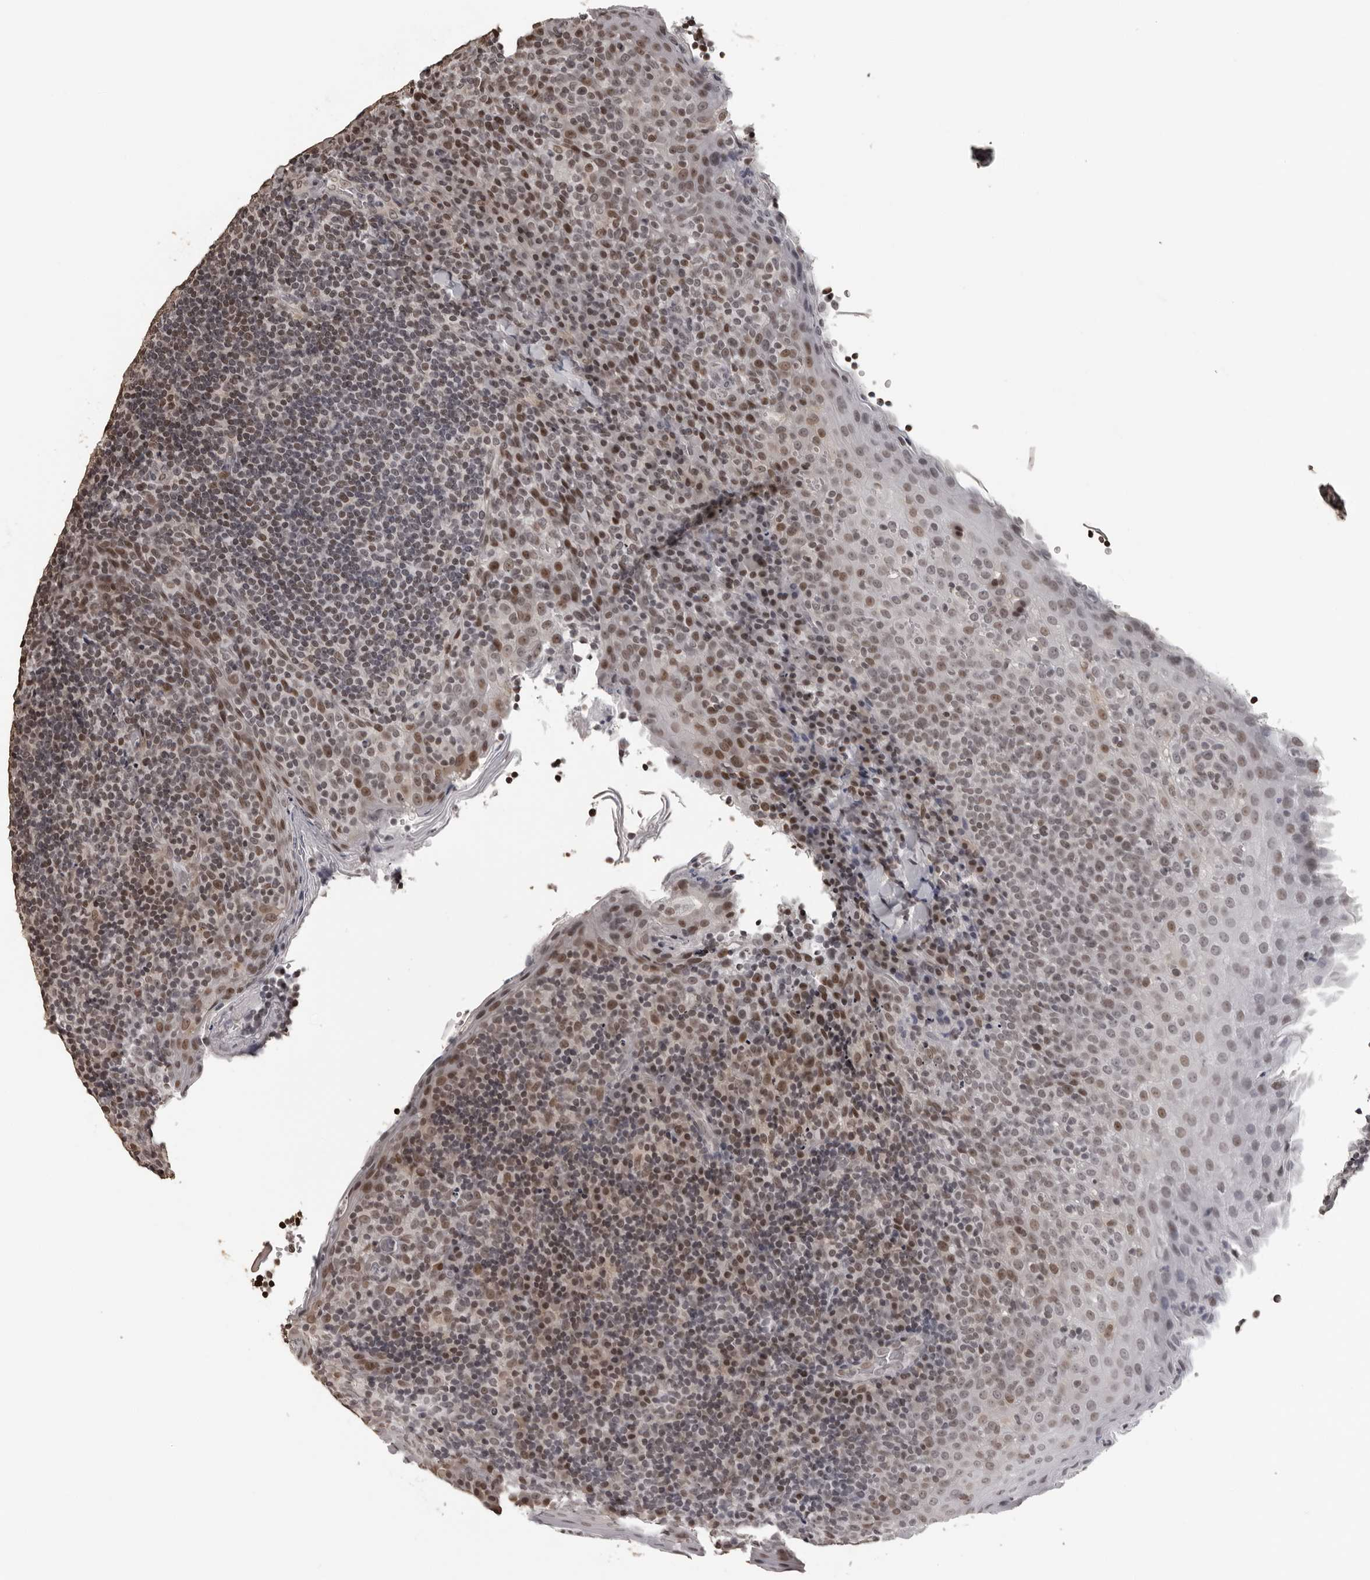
{"staining": {"intensity": "weak", "quantity": "<25%", "location": "nuclear"}, "tissue": "tonsil", "cell_type": "Germinal center cells", "image_type": "normal", "snomed": [{"axis": "morphology", "description": "Normal tissue, NOS"}, {"axis": "topography", "description": "Tonsil"}], "caption": "High power microscopy histopathology image of an IHC histopathology image of unremarkable tonsil, revealing no significant staining in germinal center cells. (Stains: DAB immunohistochemistry with hematoxylin counter stain, Microscopy: brightfield microscopy at high magnification).", "gene": "ORC1", "patient": {"sex": "male", "age": 17}}